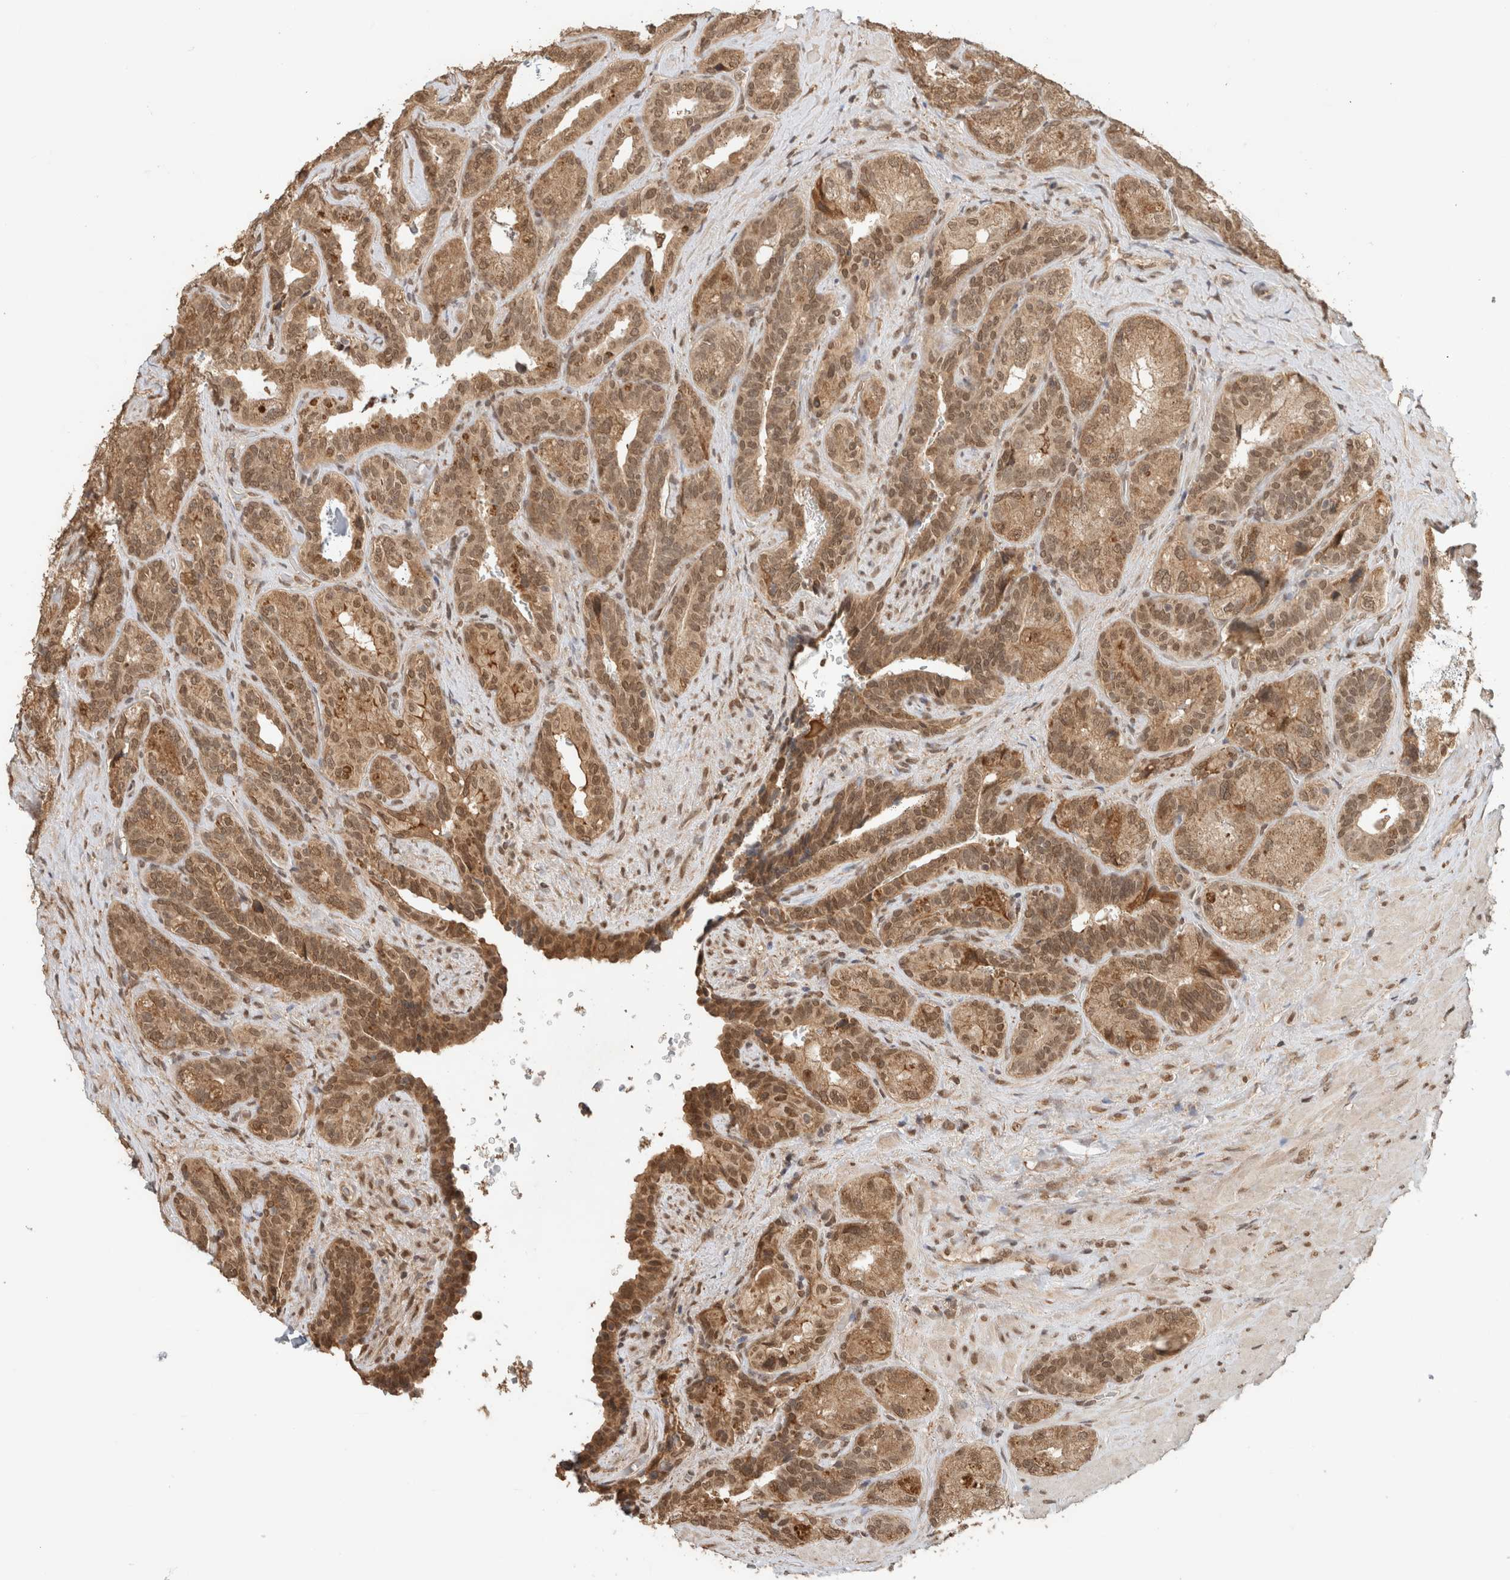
{"staining": {"intensity": "moderate", "quantity": ">75%", "location": "cytoplasmic/membranous,nuclear"}, "tissue": "seminal vesicle", "cell_type": "Glandular cells", "image_type": "normal", "snomed": [{"axis": "morphology", "description": "Normal tissue, NOS"}, {"axis": "topography", "description": "Prostate"}, {"axis": "topography", "description": "Seminal veicle"}], "caption": "DAB (3,3'-diaminobenzidine) immunohistochemical staining of unremarkable seminal vesicle shows moderate cytoplasmic/membranous,nuclear protein positivity in approximately >75% of glandular cells. Ihc stains the protein in brown and the nuclei are stained blue.", "gene": "C1orf21", "patient": {"sex": "male", "age": 67}}